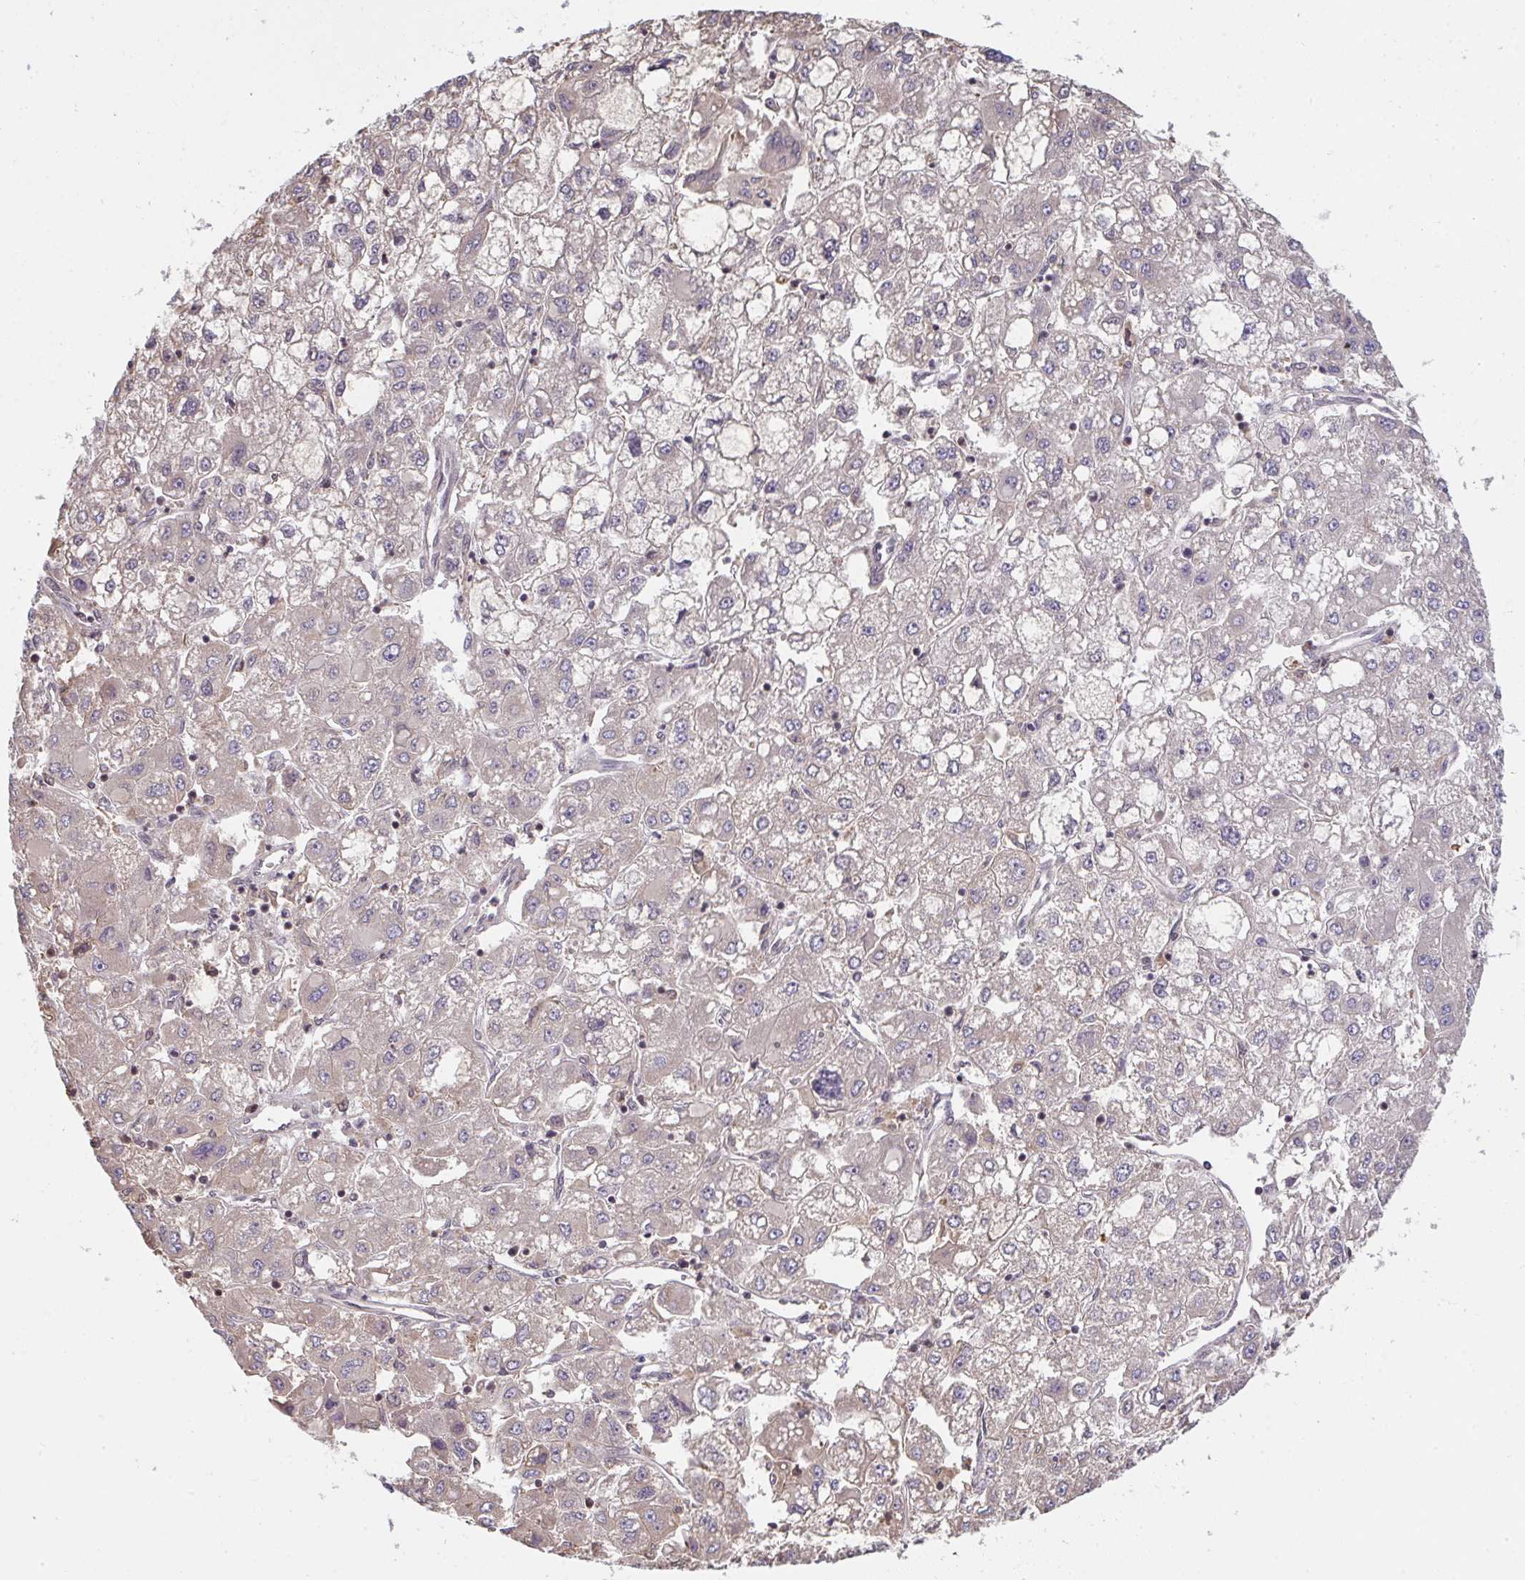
{"staining": {"intensity": "weak", "quantity": "<25%", "location": "cytoplasmic/membranous"}, "tissue": "liver cancer", "cell_type": "Tumor cells", "image_type": "cancer", "snomed": [{"axis": "morphology", "description": "Carcinoma, Hepatocellular, NOS"}, {"axis": "topography", "description": "Liver"}], "caption": "Image shows no significant protein positivity in tumor cells of liver cancer.", "gene": "SAP30", "patient": {"sex": "male", "age": 40}}